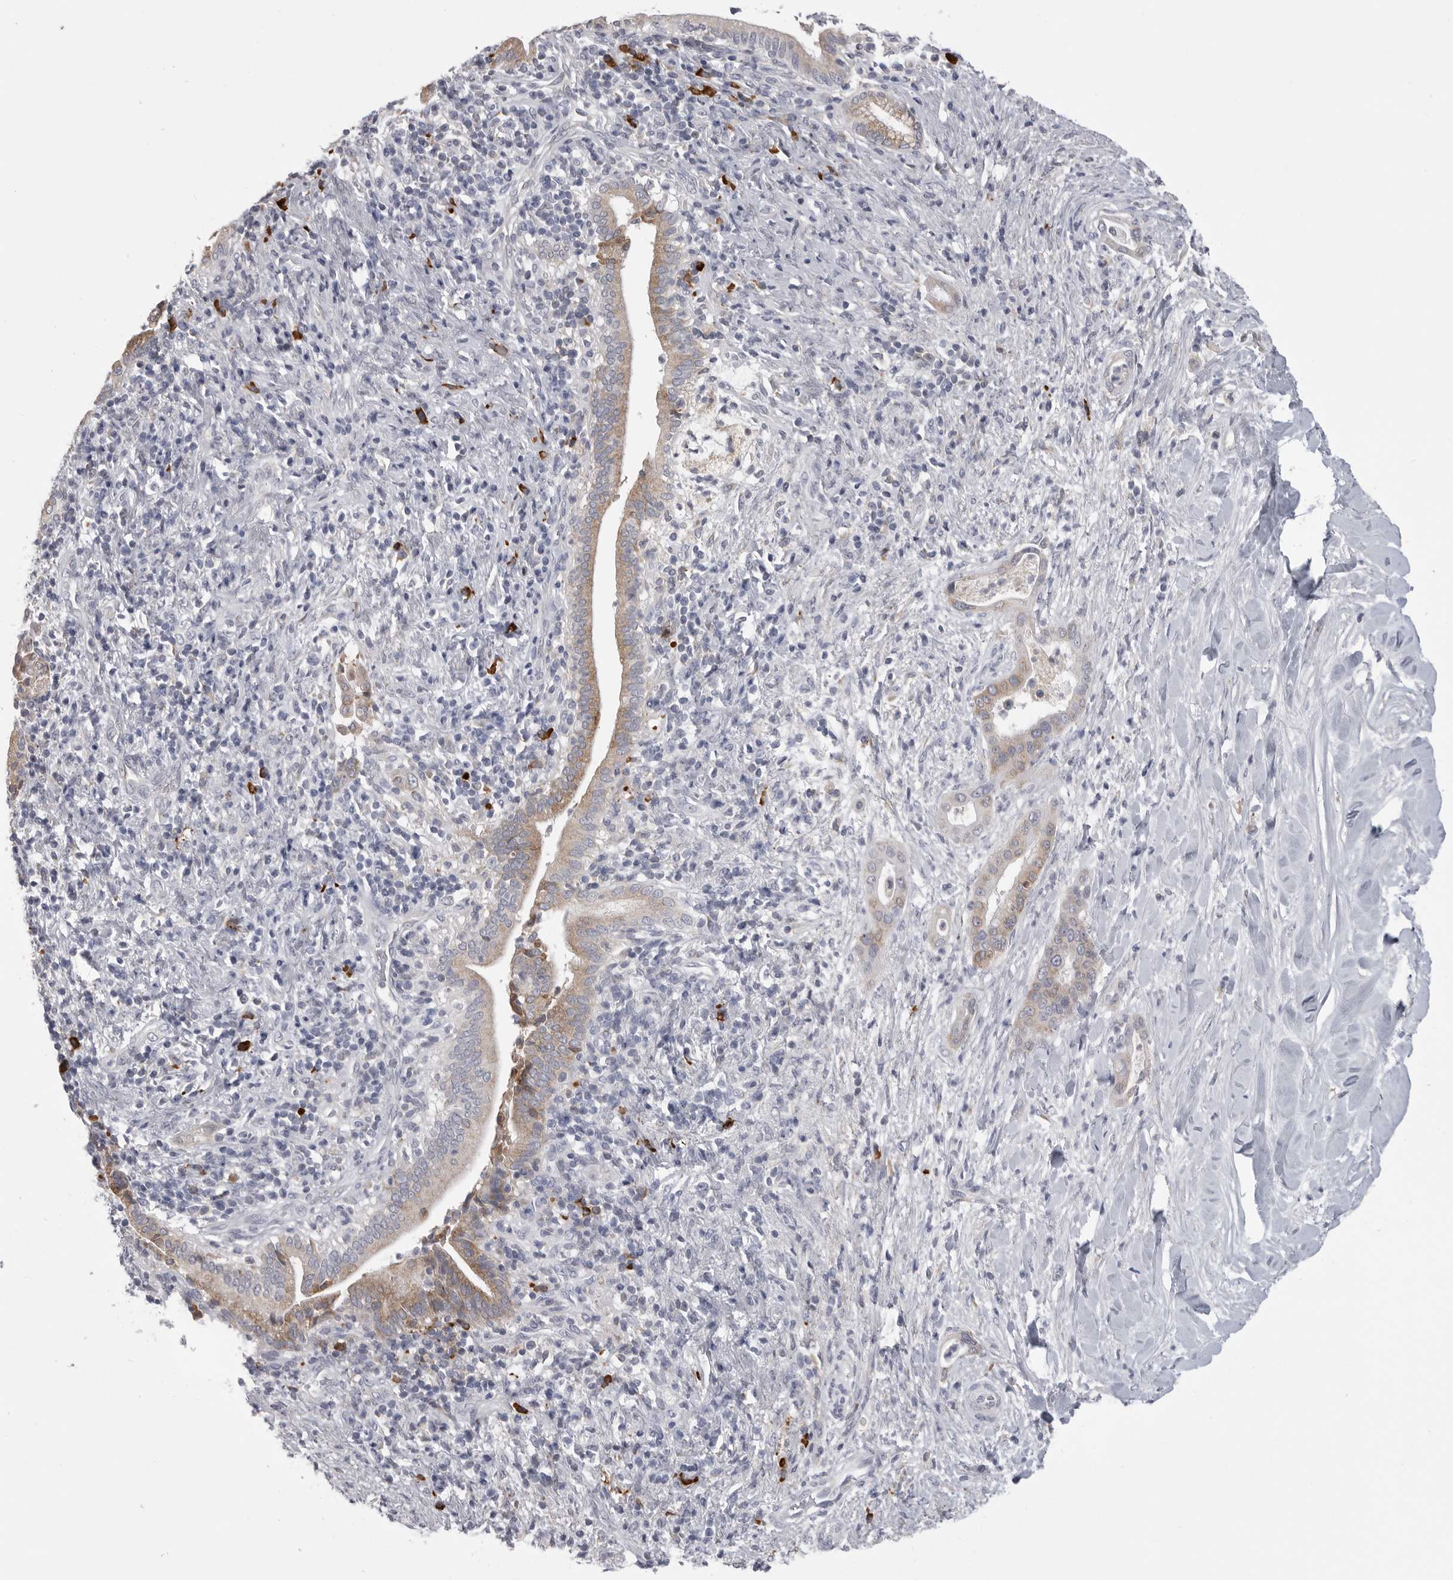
{"staining": {"intensity": "moderate", "quantity": "<25%", "location": "cytoplasmic/membranous"}, "tissue": "liver cancer", "cell_type": "Tumor cells", "image_type": "cancer", "snomed": [{"axis": "morphology", "description": "Cholangiocarcinoma"}, {"axis": "topography", "description": "Liver"}], "caption": "Immunohistochemical staining of human liver cancer exhibits low levels of moderate cytoplasmic/membranous staining in approximately <25% of tumor cells.", "gene": "FKBP2", "patient": {"sex": "female", "age": 54}}